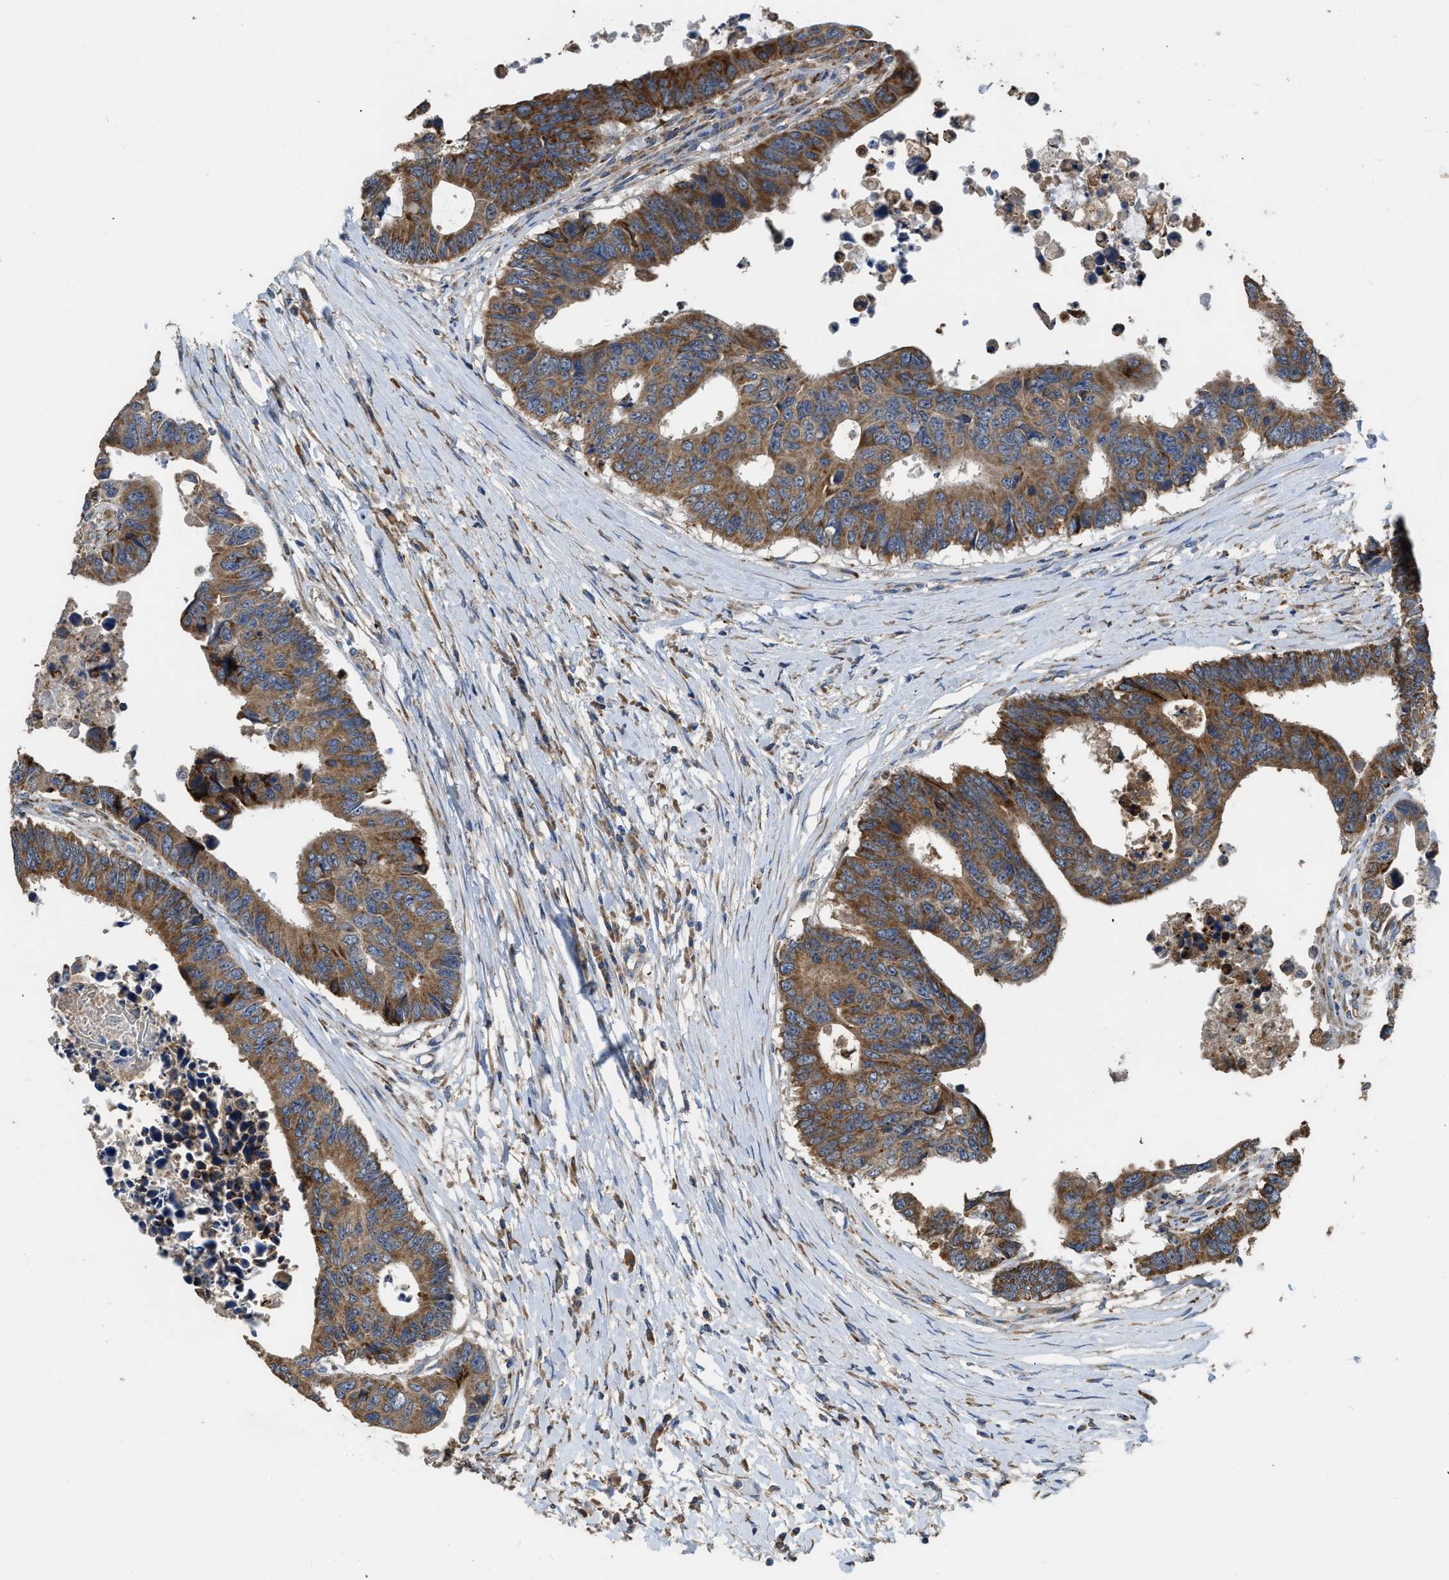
{"staining": {"intensity": "moderate", "quantity": ">75%", "location": "cytoplasmic/membranous"}, "tissue": "colorectal cancer", "cell_type": "Tumor cells", "image_type": "cancer", "snomed": [{"axis": "morphology", "description": "Adenocarcinoma, NOS"}, {"axis": "topography", "description": "Rectum"}], "caption": "Immunohistochemical staining of colorectal cancer (adenocarcinoma) shows moderate cytoplasmic/membranous protein positivity in about >75% of tumor cells.", "gene": "AK2", "patient": {"sex": "male", "age": 84}}